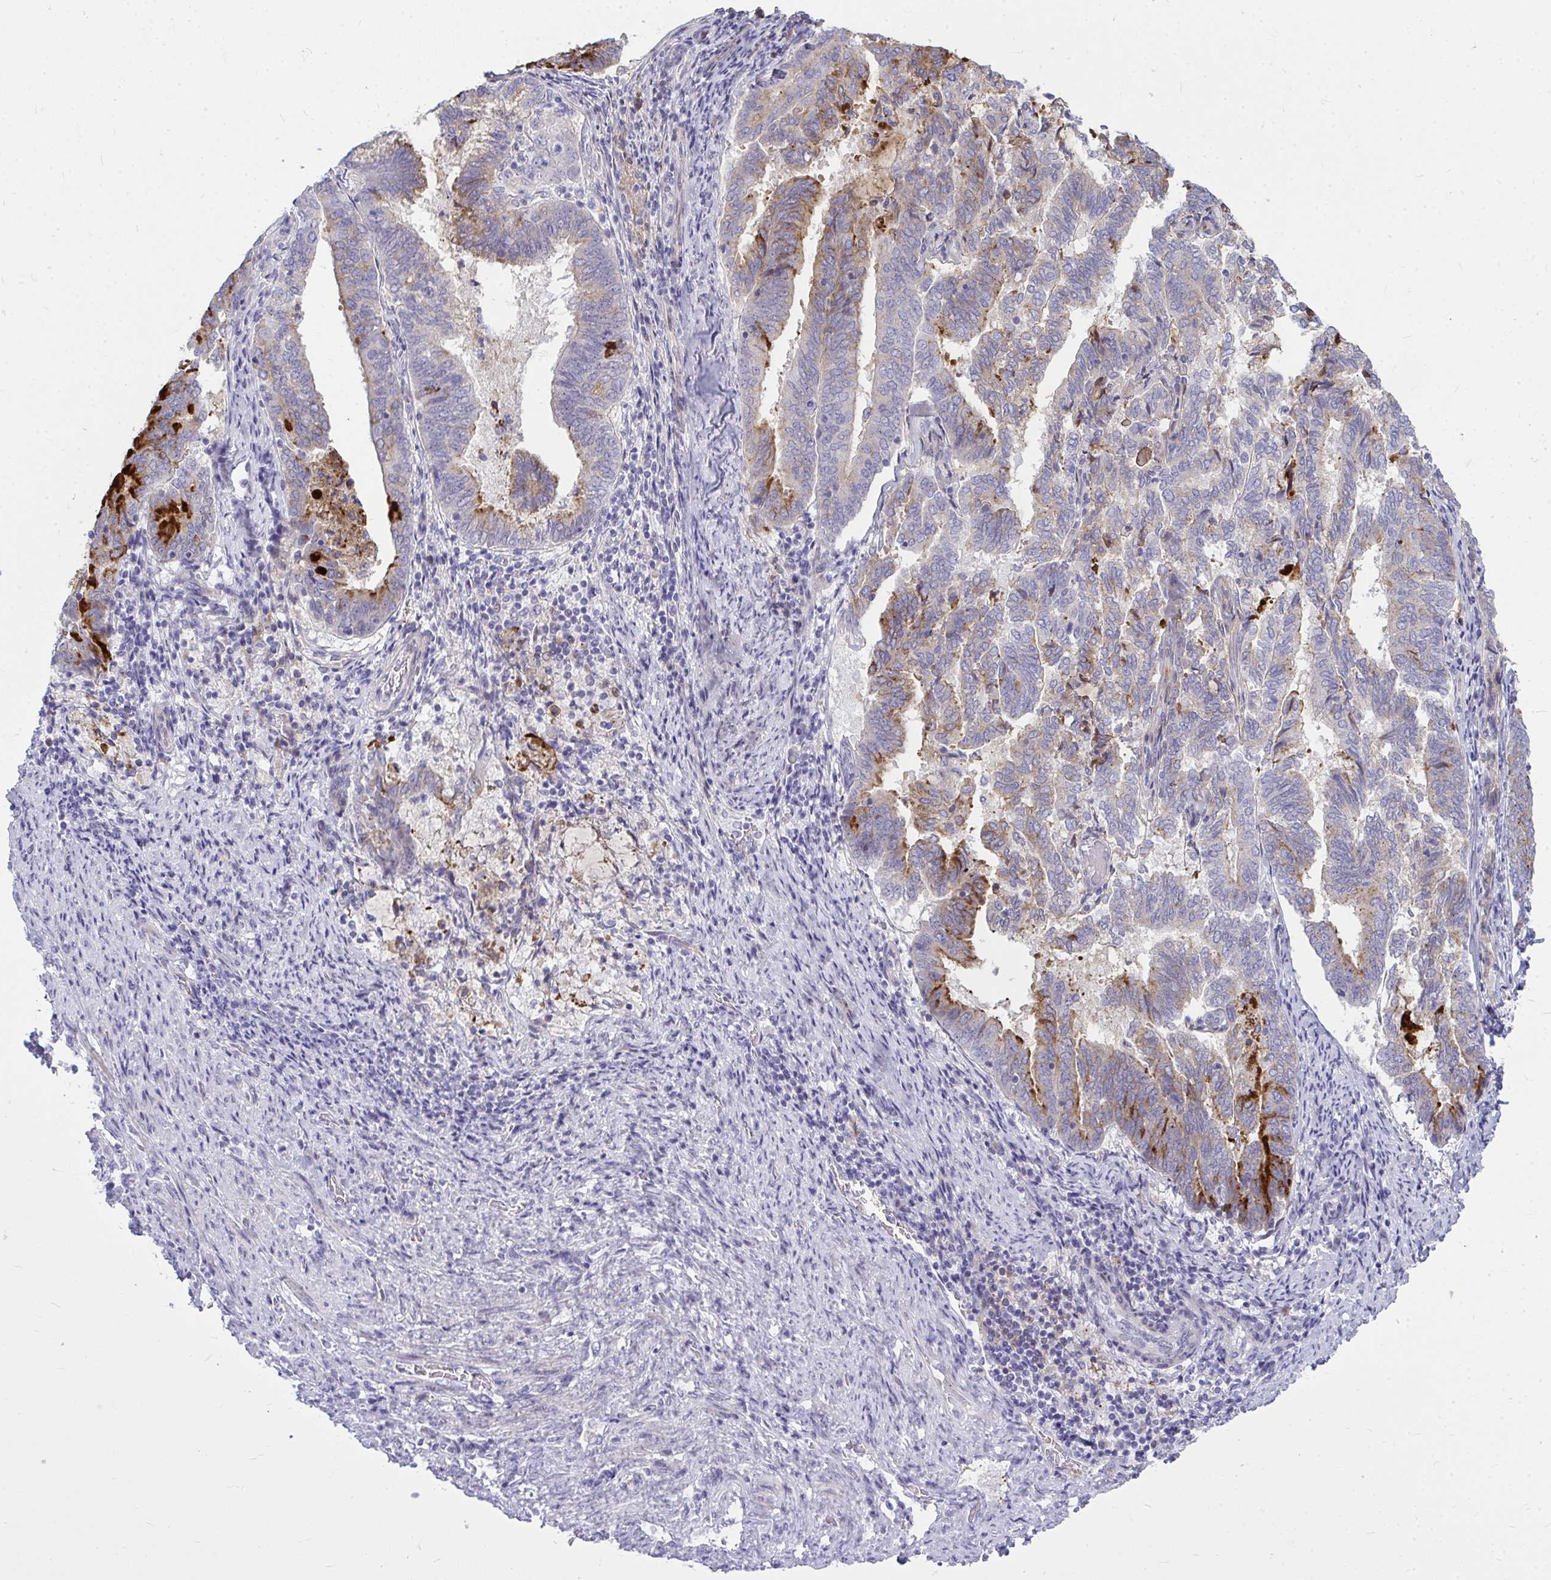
{"staining": {"intensity": "strong", "quantity": "<25%", "location": "cytoplasmic/membranous"}, "tissue": "endometrial cancer", "cell_type": "Tumor cells", "image_type": "cancer", "snomed": [{"axis": "morphology", "description": "Adenocarcinoma, NOS"}, {"axis": "topography", "description": "Endometrium"}], "caption": "Endometrial cancer (adenocarcinoma) stained with a protein marker shows strong staining in tumor cells.", "gene": "ZSCAN25", "patient": {"sex": "female", "age": 80}}